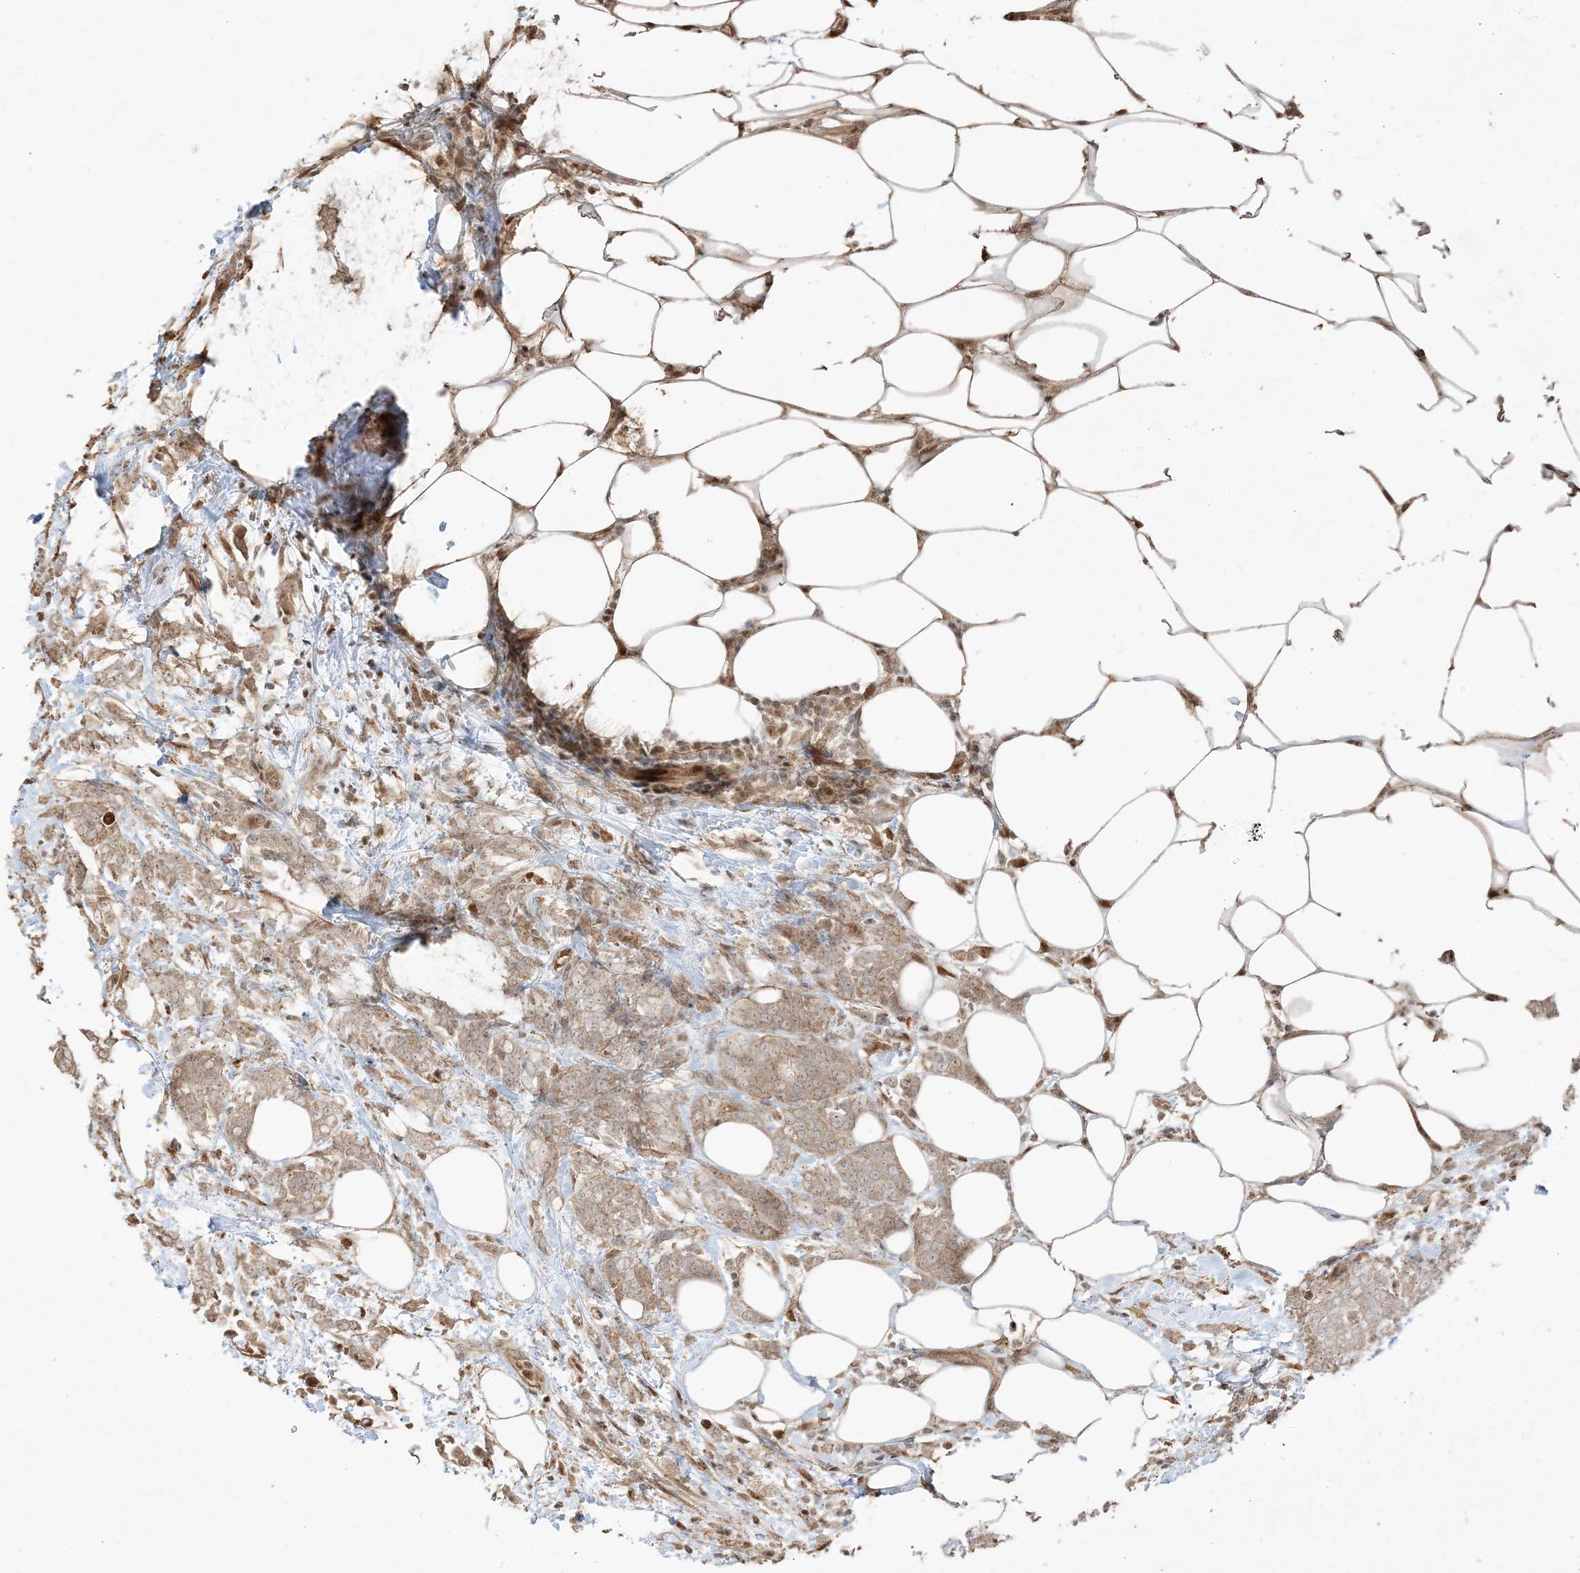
{"staining": {"intensity": "weak", "quantity": ">75%", "location": "cytoplasmic/membranous"}, "tissue": "breast cancer", "cell_type": "Tumor cells", "image_type": "cancer", "snomed": [{"axis": "morphology", "description": "Lobular carcinoma"}, {"axis": "topography", "description": "Breast"}], "caption": "Brown immunohistochemical staining in human breast cancer (lobular carcinoma) shows weak cytoplasmic/membranous expression in approximately >75% of tumor cells.", "gene": "ZBTB41", "patient": {"sex": "female", "age": 58}}